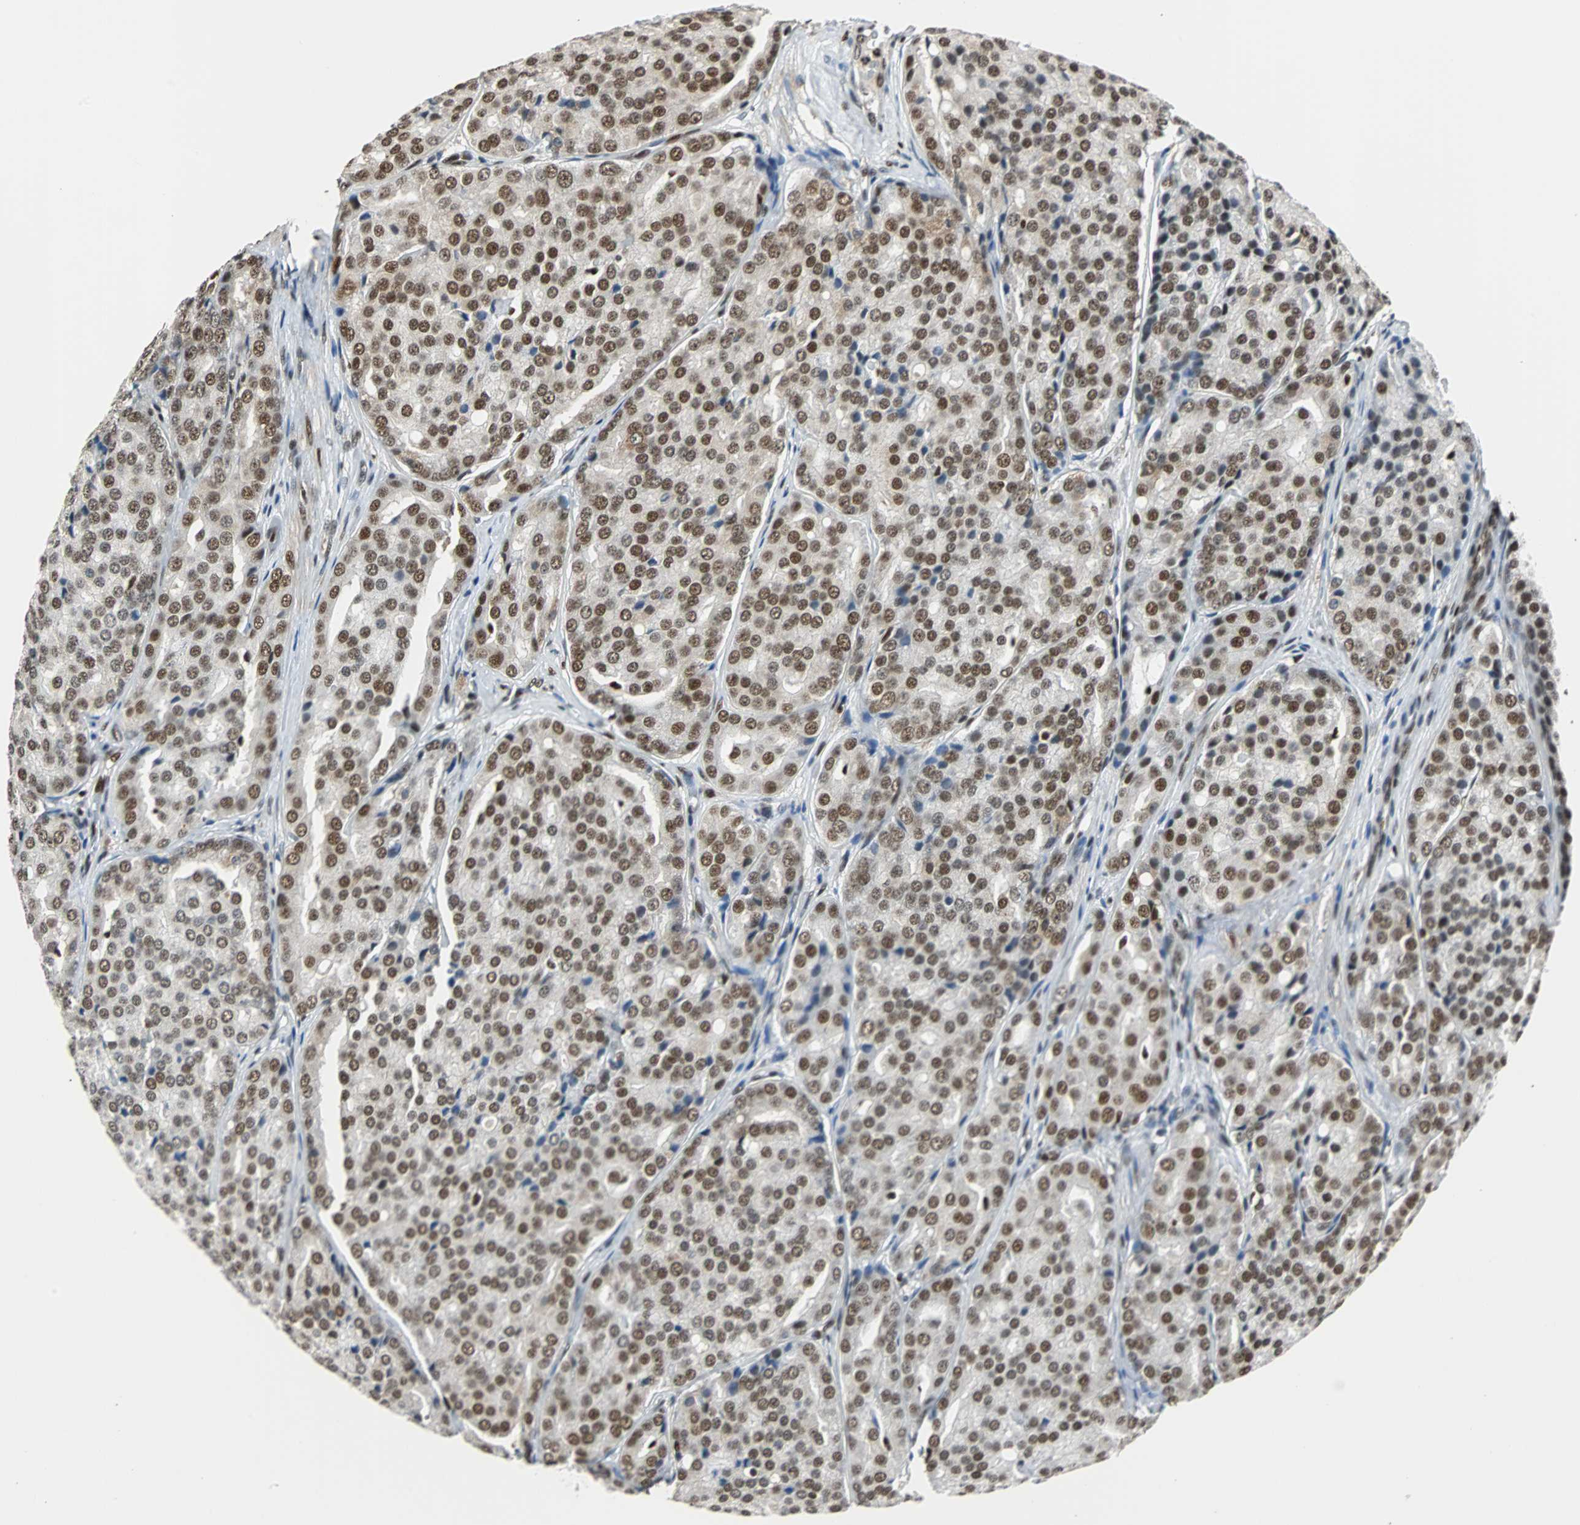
{"staining": {"intensity": "moderate", "quantity": ">75%", "location": "nuclear"}, "tissue": "prostate cancer", "cell_type": "Tumor cells", "image_type": "cancer", "snomed": [{"axis": "morphology", "description": "Adenocarcinoma, High grade"}, {"axis": "topography", "description": "Prostate"}], "caption": "DAB immunohistochemical staining of prostate cancer (high-grade adenocarcinoma) reveals moderate nuclear protein positivity in approximately >75% of tumor cells. The protein of interest is shown in brown color, while the nuclei are stained blue.", "gene": "XRCC4", "patient": {"sex": "male", "age": 64}}